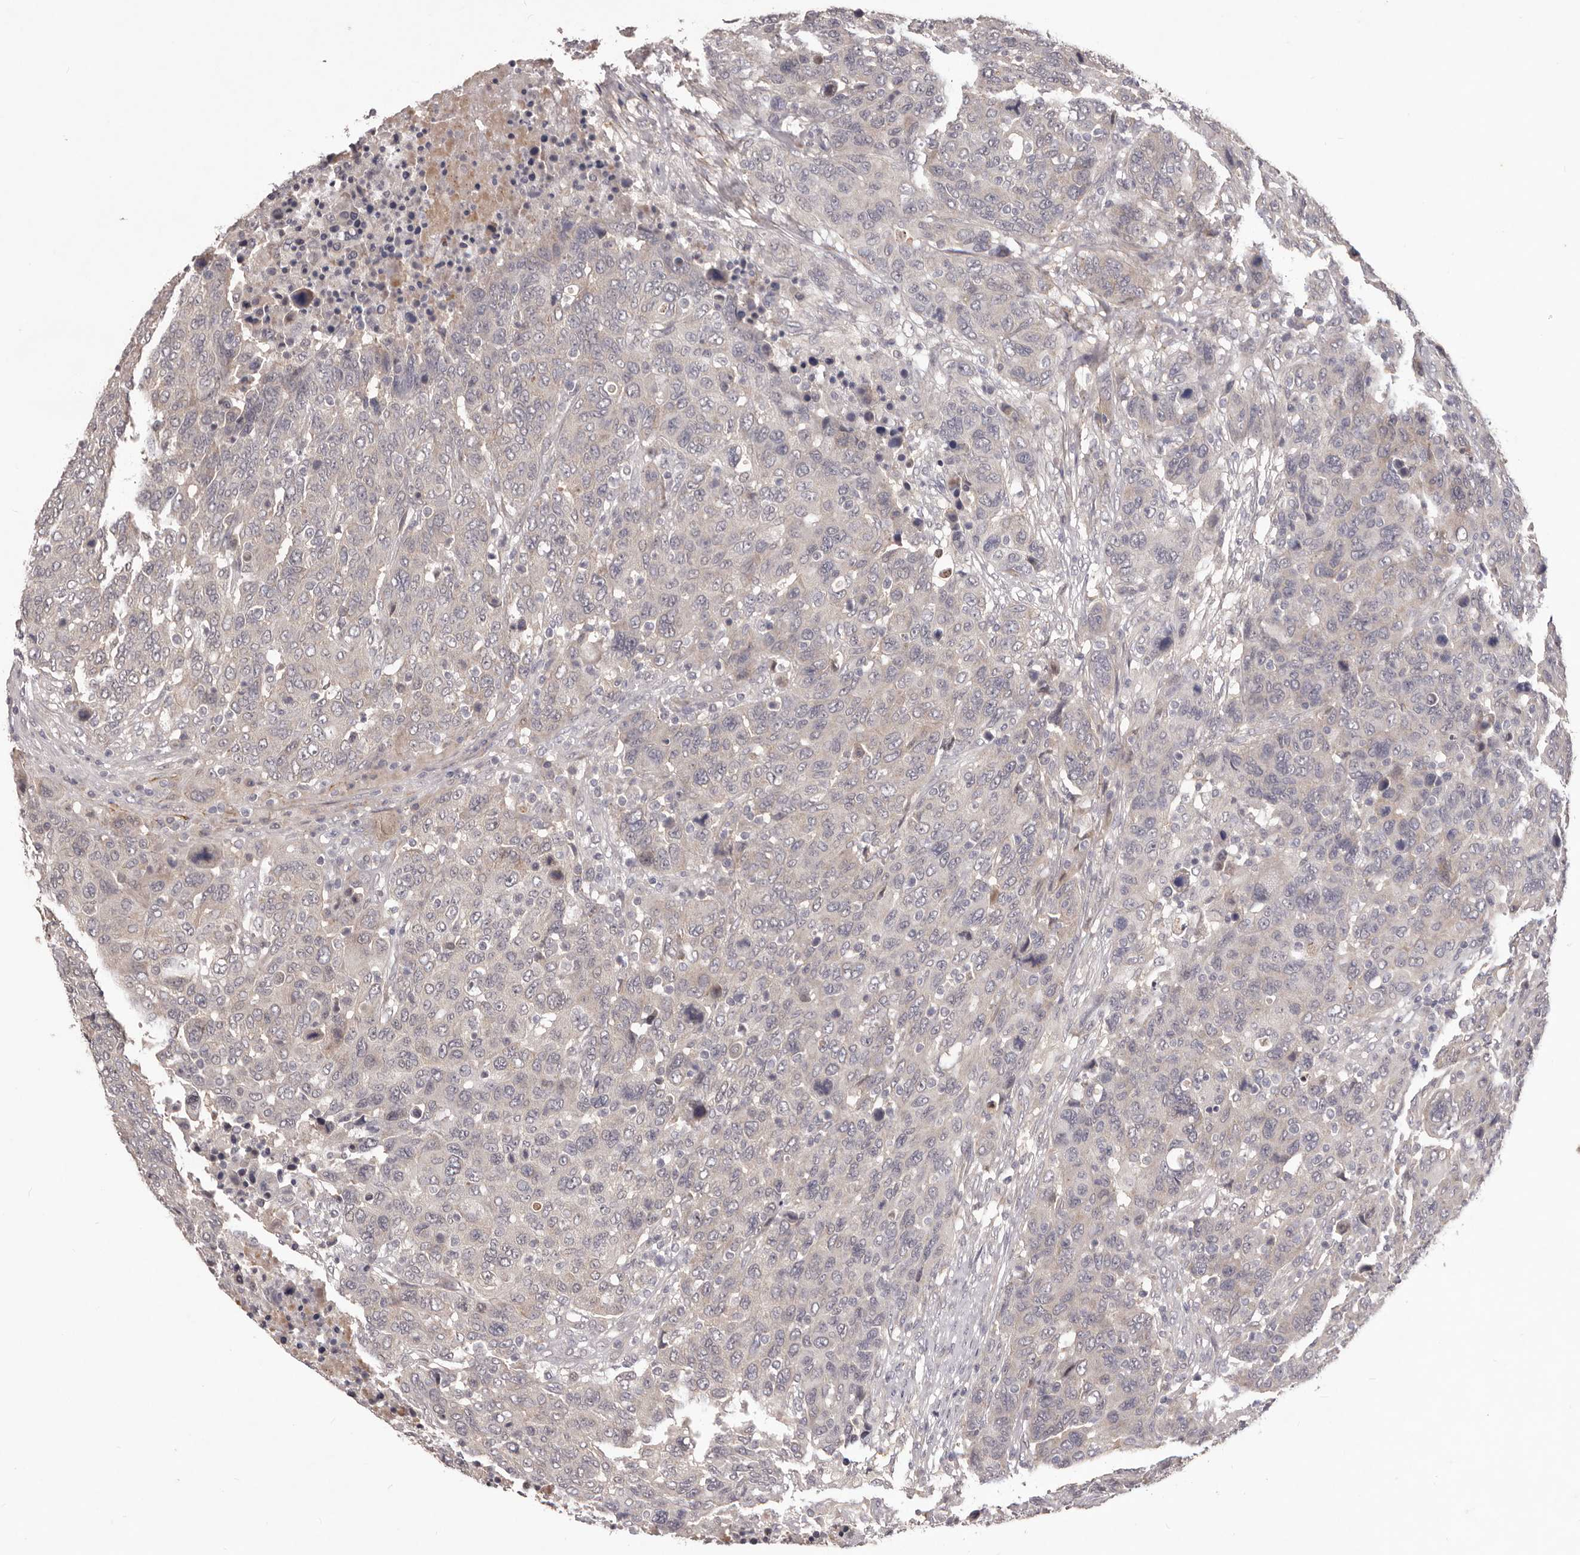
{"staining": {"intensity": "negative", "quantity": "none", "location": "none"}, "tissue": "breast cancer", "cell_type": "Tumor cells", "image_type": "cancer", "snomed": [{"axis": "morphology", "description": "Duct carcinoma"}, {"axis": "topography", "description": "Breast"}], "caption": "DAB (3,3'-diaminobenzidine) immunohistochemical staining of human infiltrating ductal carcinoma (breast) demonstrates no significant expression in tumor cells. (Stains: DAB (3,3'-diaminobenzidine) IHC with hematoxylin counter stain, Microscopy: brightfield microscopy at high magnification).", "gene": "HBS1L", "patient": {"sex": "female", "age": 37}}